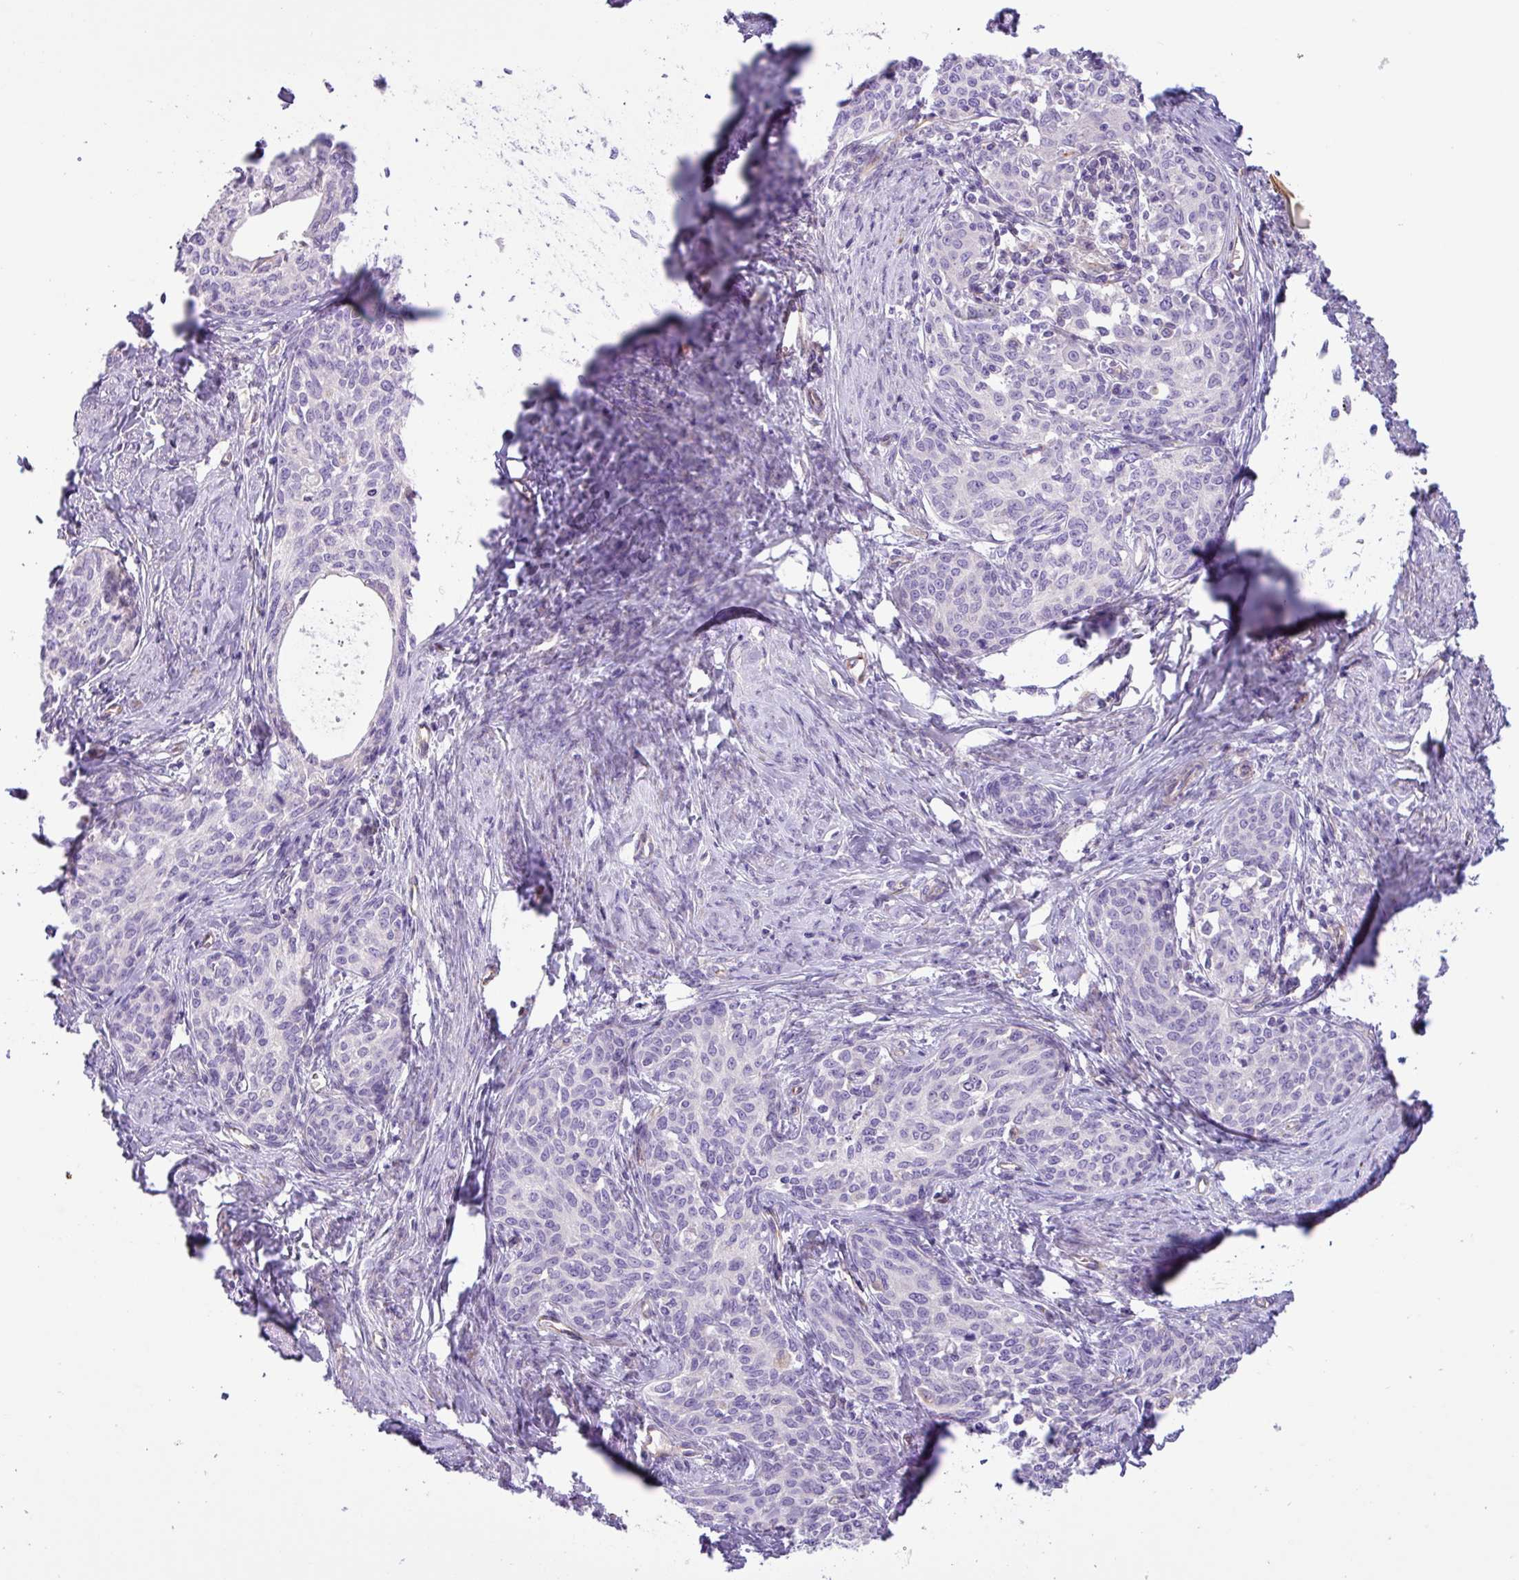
{"staining": {"intensity": "negative", "quantity": "none", "location": "none"}, "tissue": "cervical cancer", "cell_type": "Tumor cells", "image_type": "cancer", "snomed": [{"axis": "morphology", "description": "Squamous cell carcinoma, NOS"}, {"axis": "morphology", "description": "Adenocarcinoma, NOS"}, {"axis": "topography", "description": "Cervix"}], "caption": "This is an IHC image of cervical cancer. There is no expression in tumor cells.", "gene": "MRM2", "patient": {"sex": "female", "age": 52}}